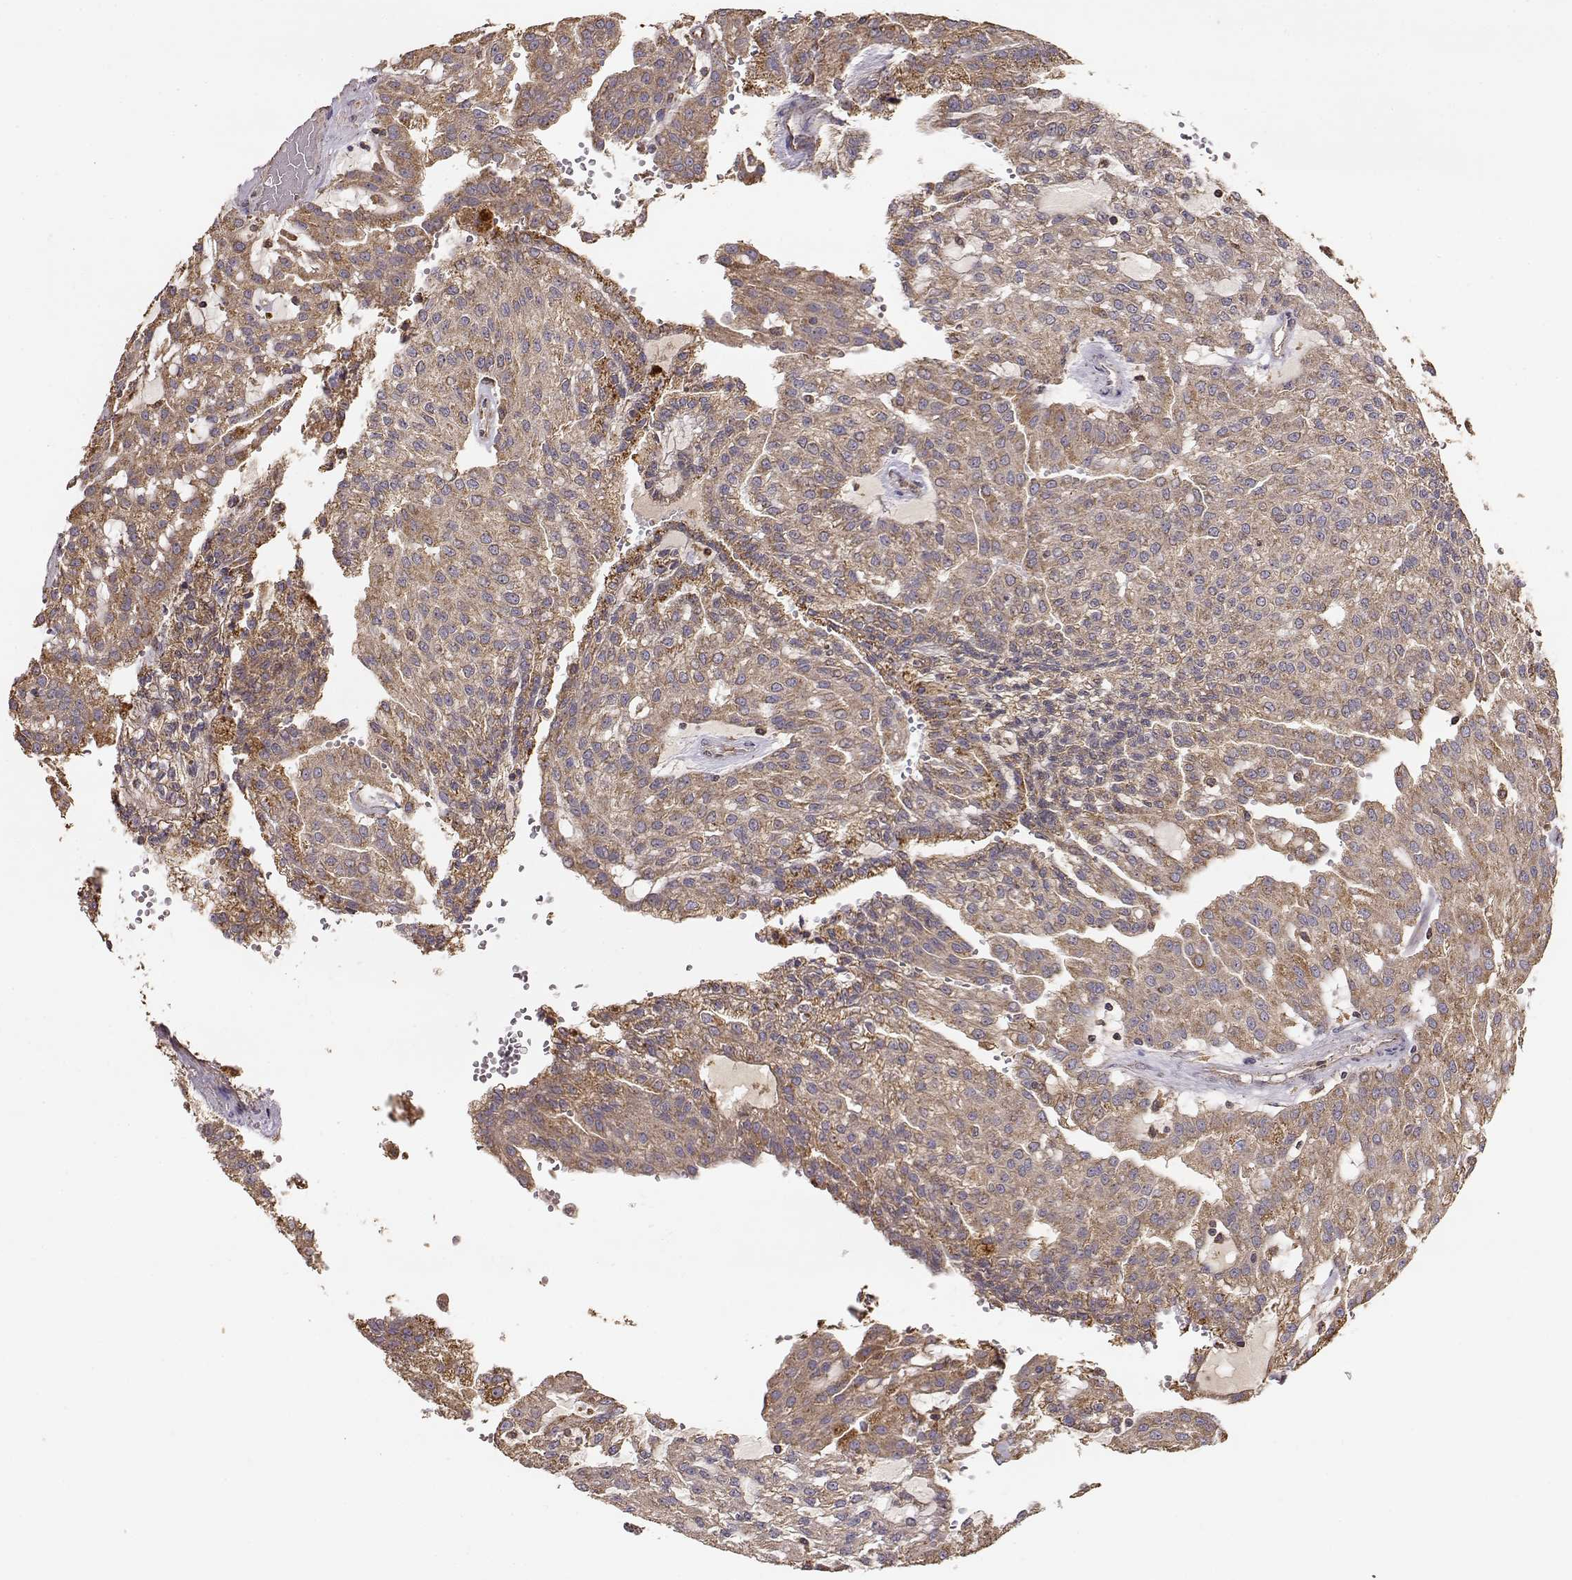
{"staining": {"intensity": "moderate", "quantity": ">75%", "location": "cytoplasmic/membranous"}, "tissue": "renal cancer", "cell_type": "Tumor cells", "image_type": "cancer", "snomed": [{"axis": "morphology", "description": "Adenocarcinoma, NOS"}, {"axis": "topography", "description": "Kidney"}], "caption": "This histopathology image shows immunohistochemistry (IHC) staining of human adenocarcinoma (renal), with medium moderate cytoplasmic/membranous staining in approximately >75% of tumor cells.", "gene": "TARS3", "patient": {"sex": "male", "age": 63}}